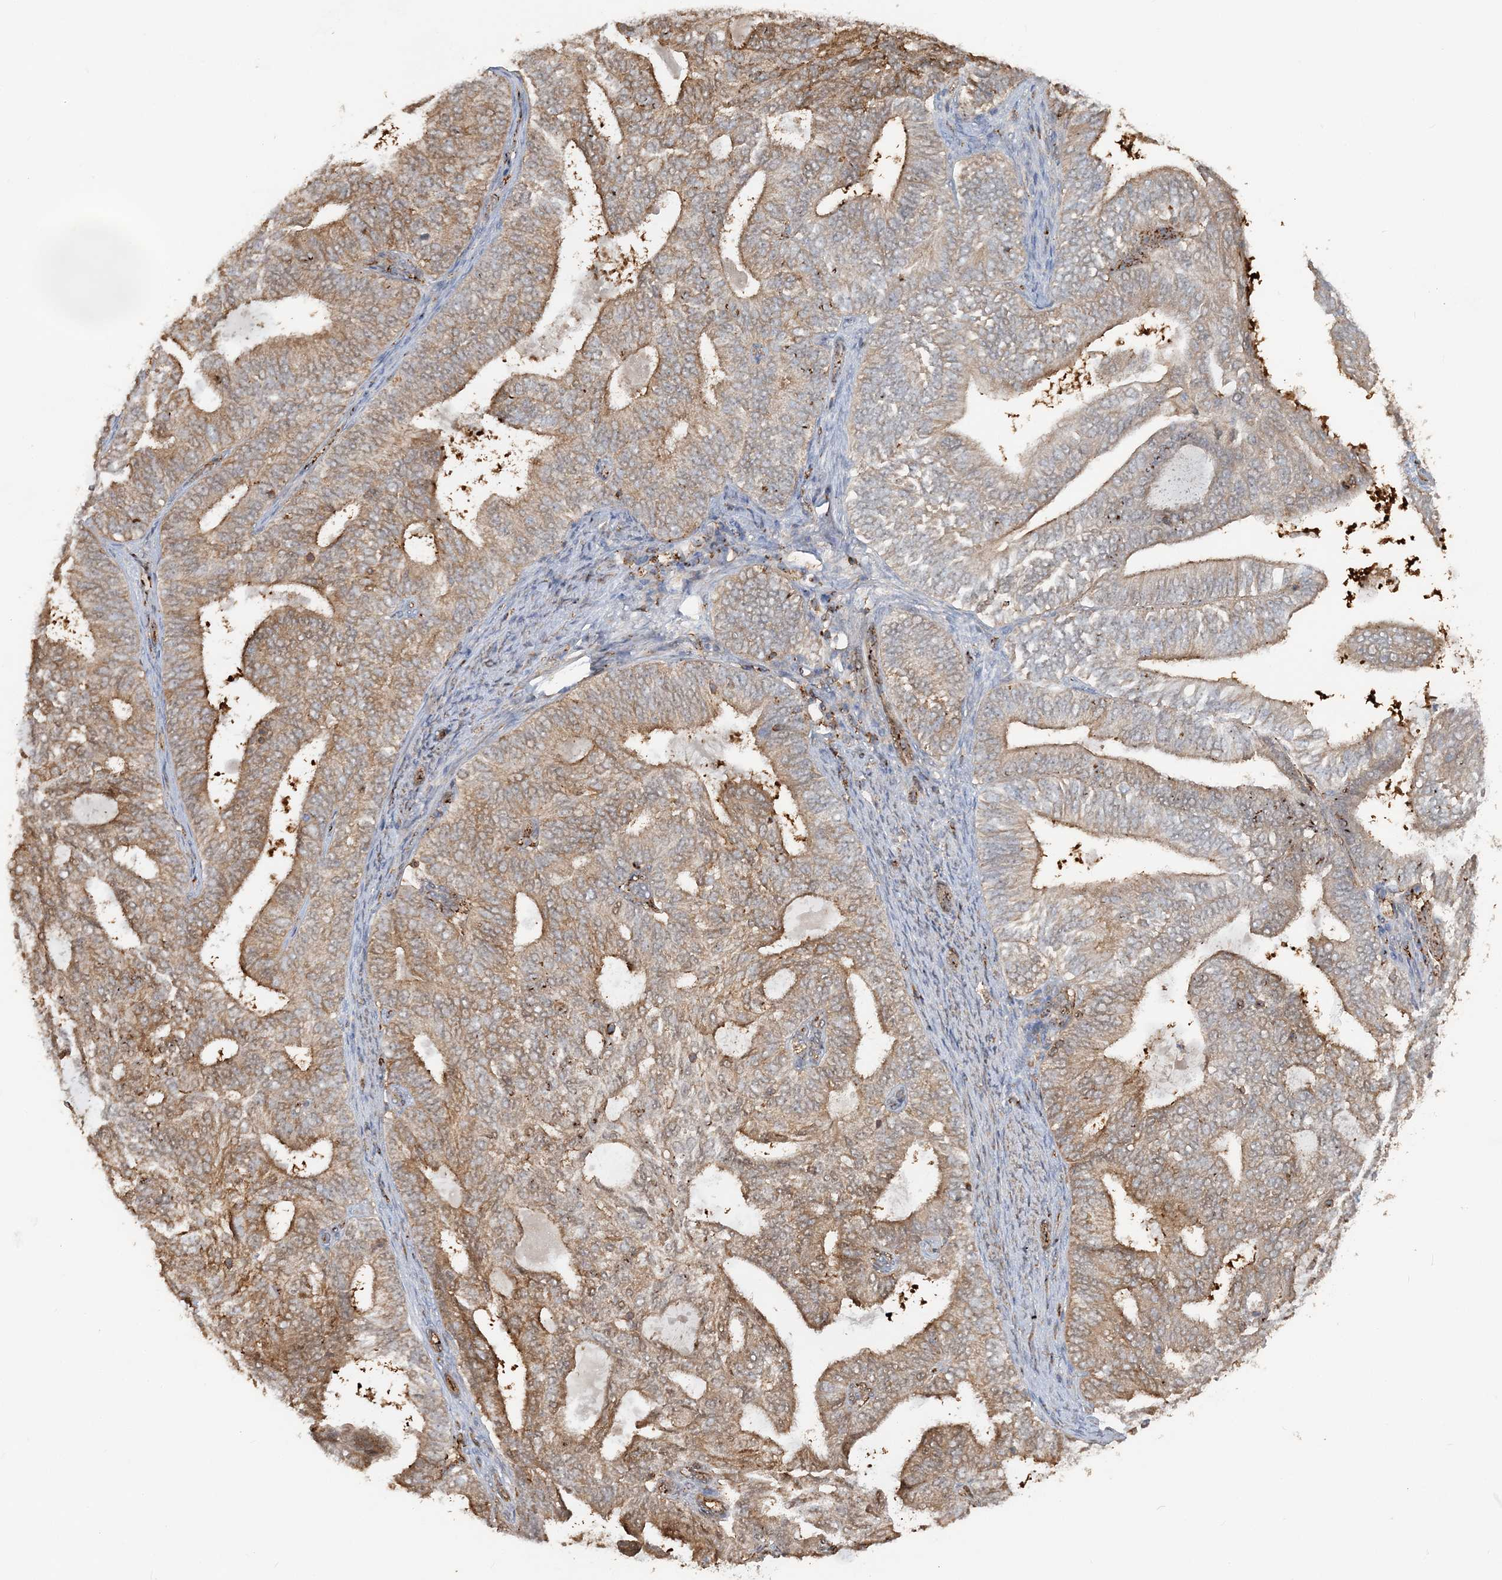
{"staining": {"intensity": "strong", "quantity": "25%-75%", "location": "cytoplasmic/membranous"}, "tissue": "endometrial cancer", "cell_type": "Tumor cells", "image_type": "cancer", "snomed": [{"axis": "morphology", "description": "Adenocarcinoma, NOS"}, {"axis": "topography", "description": "Endometrium"}], "caption": "Immunohistochemistry photomicrograph of adenocarcinoma (endometrial) stained for a protein (brown), which exhibits high levels of strong cytoplasmic/membranous expression in approximately 25%-75% of tumor cells.", "gene": "DSTN", "patient": {"sex": "female", "age": 58}}